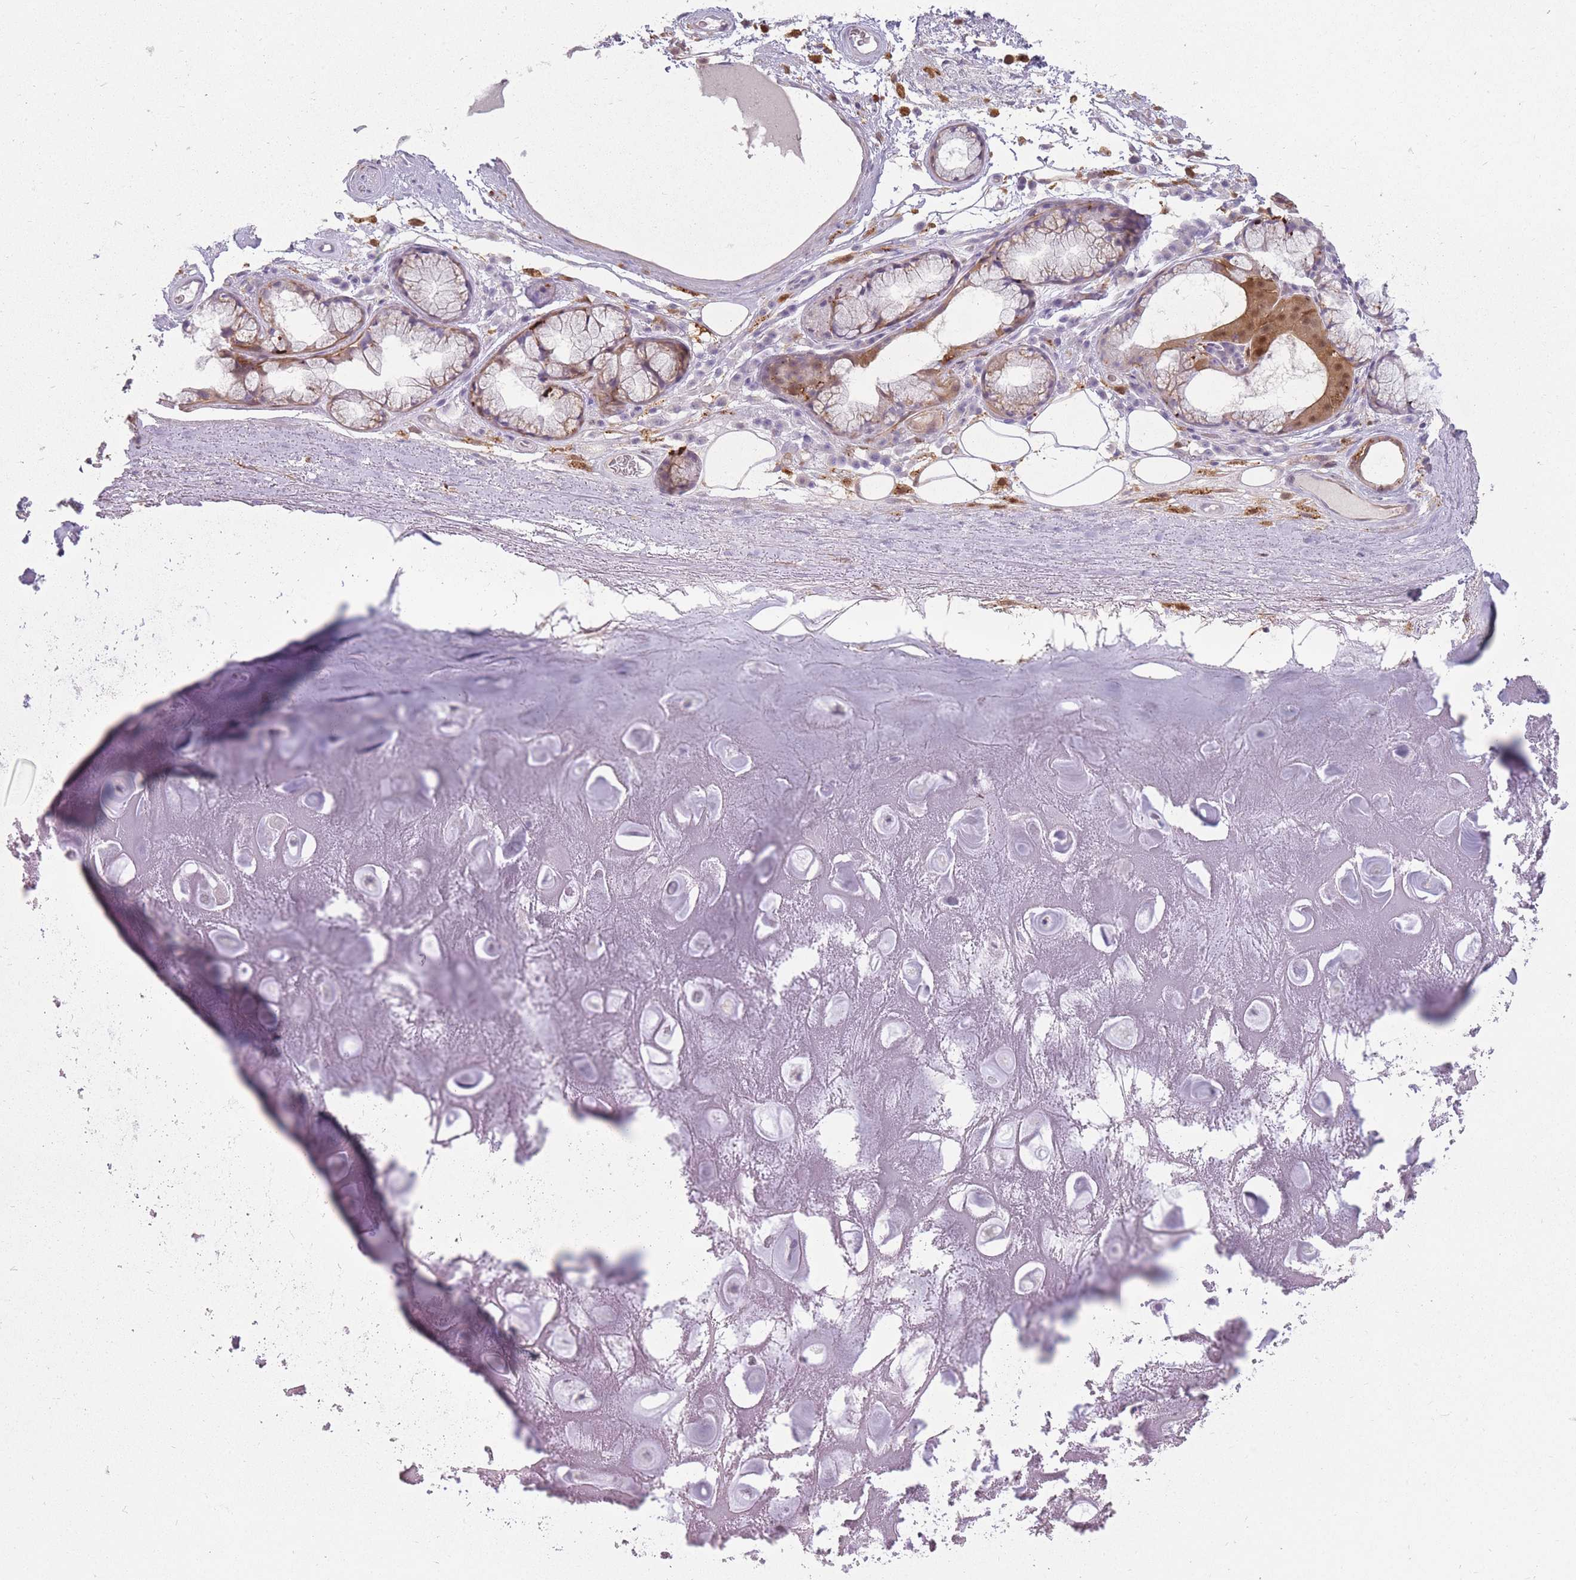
{"staining": {"intensity": "negative", "quantity": "none", "location": "none"}, "tissue": "adipose tissue", "cell_type": "Adipocytes", "image_type": "normal", "snomed": [{"axis": "morphology", "description": "Normal tissue, NOS"}, {"axis": "topography", "description": "Cartilage tissue"}], "caption": "The micrograph reveals no staining of adipocytes in unremarkable adipose tissue.", "gene": "LGALS9B", "patient": {"sex": "male", "age": 81}}